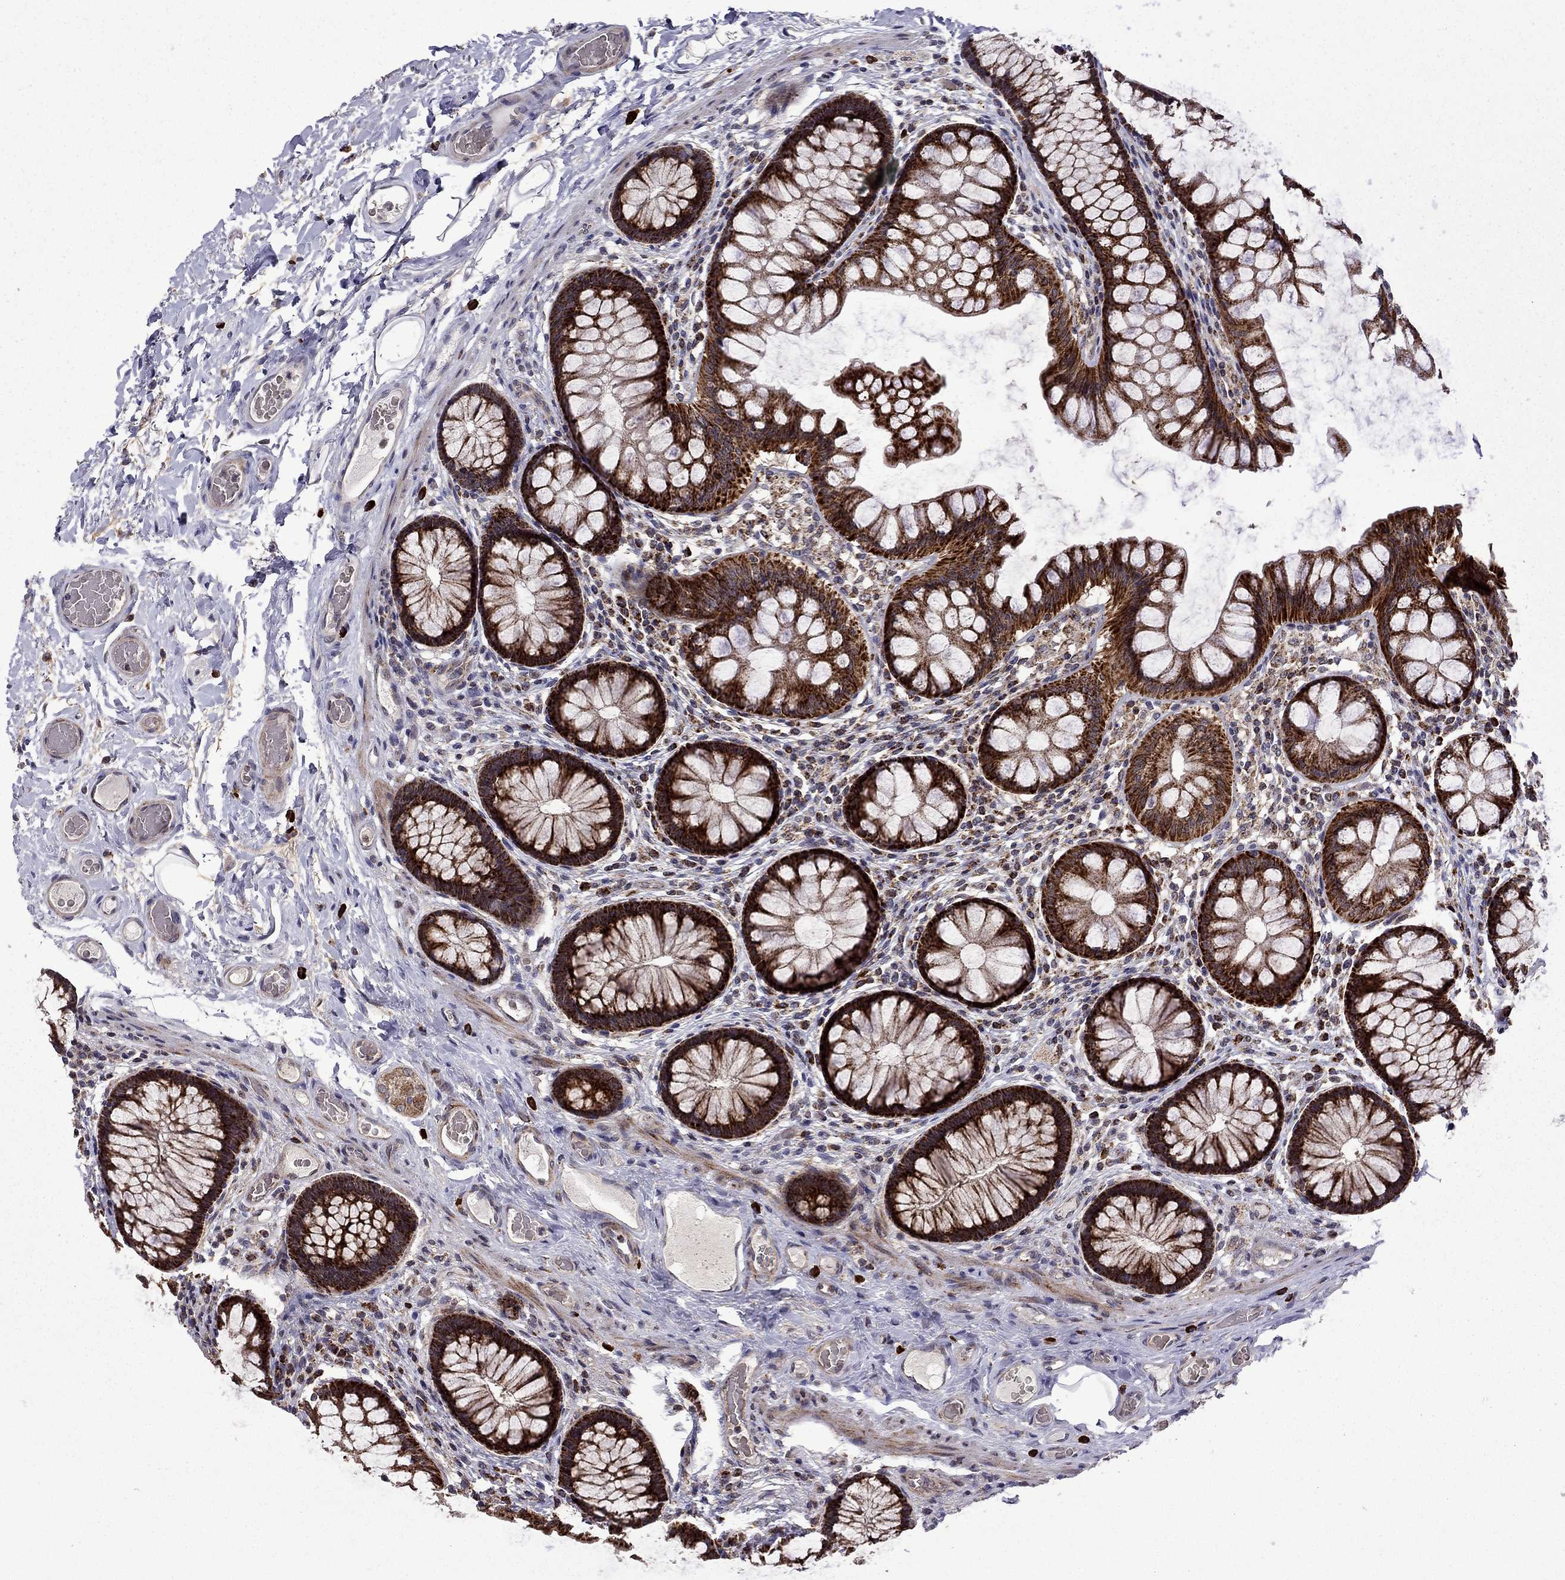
{"staining": {"intensity": "weak", "quantity": ">75%", "location": "cytoplasmic/membranous"}, "tissue": "colon", "cell_type": "Endothelial cells", "image_type": "normal", "snomed": [{"axis": "morphology", "description": "Normal tissue, NOS"}, {"axis": "topography", "description": "Colon"}], "caption": "Endothelial cells show low levels of weak cytoplasmic/membranous expression in about >75% of cells in benign colon. The staining was performed using DAB (3,3'-diaminobenzidine), with brown indicating positive protein expression. Nuclei are stained blue with hematoxylin.", "gene": "TAB2", "patient": {"sex": "female", "age": 65}}